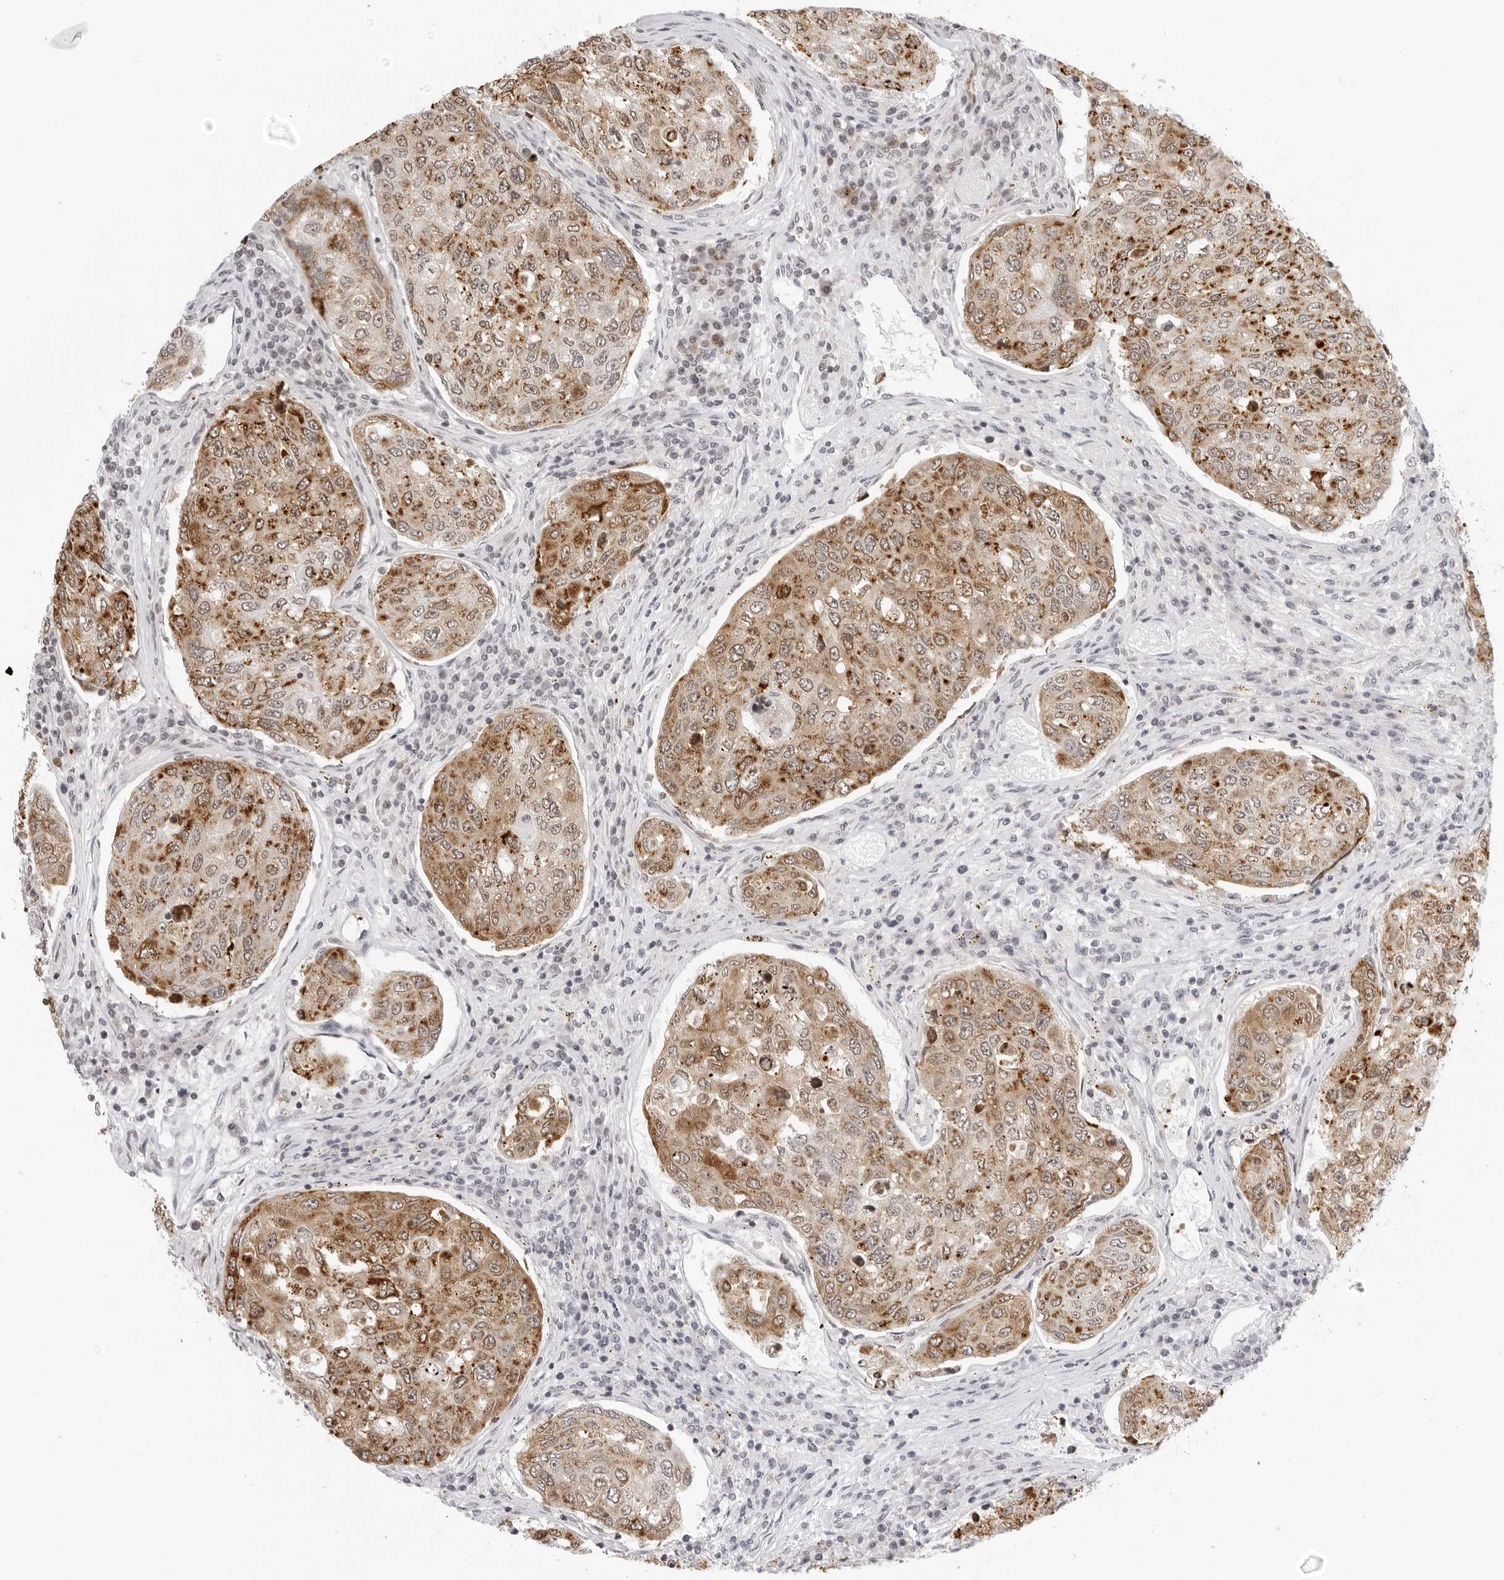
{"staining": {"intensity": "moderate", "quantity": ">75%", "location": "cytoplasmic/membranous"}, "tissue": "urothelial cancer", "cell_type": "Tumor cells", "image_type": "cancer", "snomed": [{"axis": "morphology", "description": "Urothelial carcinoma, High grade"}, {"axis": "topography", "description": "Lymph node"}, {"axis": "topography", "description": "Urinary bladder"}], "caption": "Protein expression by IHC displays moderate cytoplasmic/membranous staining in approximately >75% of tumor cells in high-grade urothelial carcinoma.", "gene": "MSH6", "patient": {"sex": "male", "age": 51}}